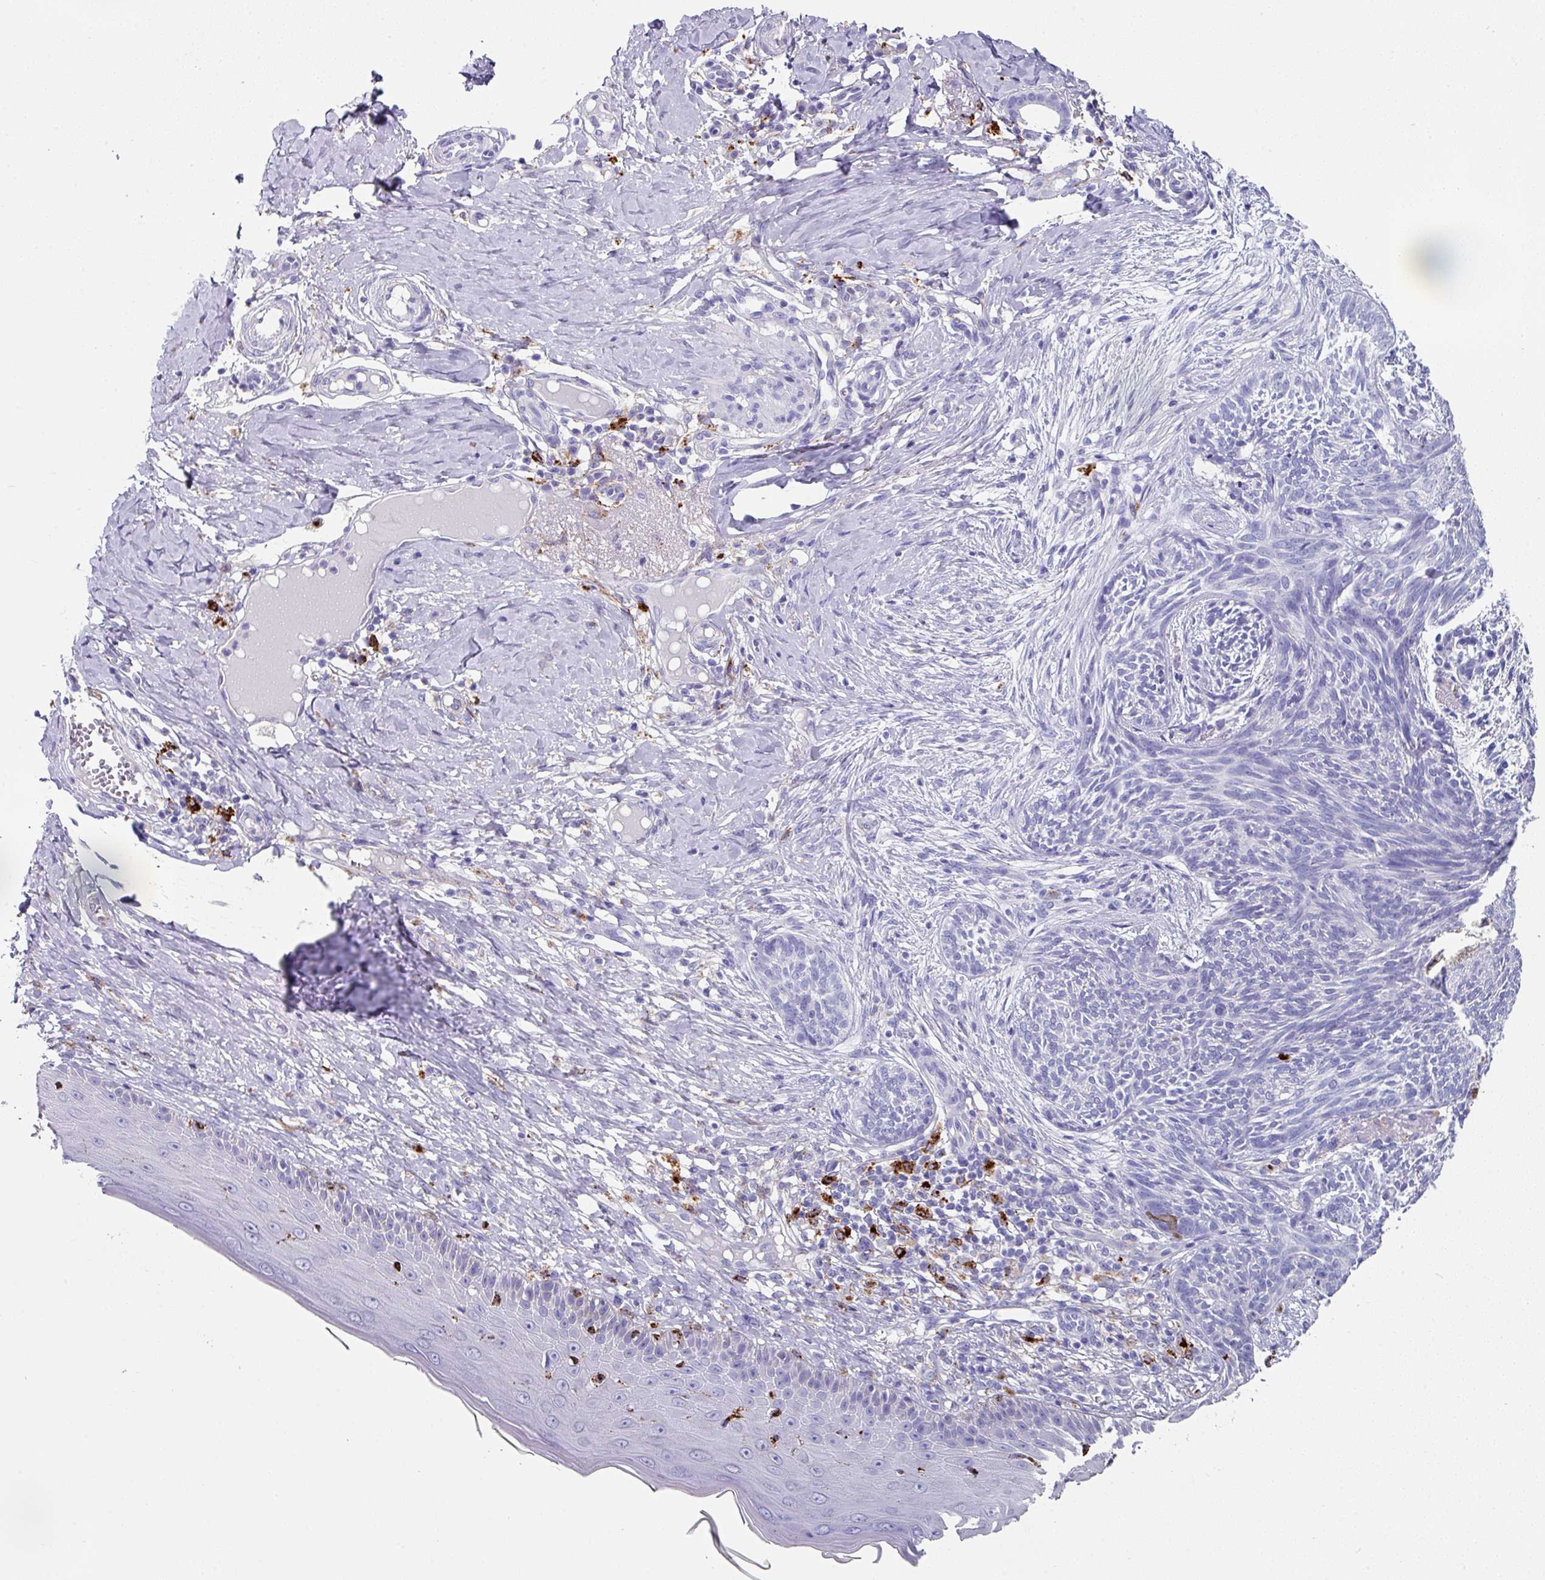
{"staining": {"intensity": "negative", "quantity": "none", "location": "none"}, "tissue": "skin cancer", "cell_type": "Tumor cells", "image_type": "cancer", "snomed": [{"axis": "morphology", "description": "Basal cell carcinoma"}, {"axis": "topography", "description": "Skin"}], "caption": "Tumor cells are negative for protein expression in human skin cancer (basal cell carcinoma).", "gene": "CPVL", "patient": {"sex": "male", "age": 73}}